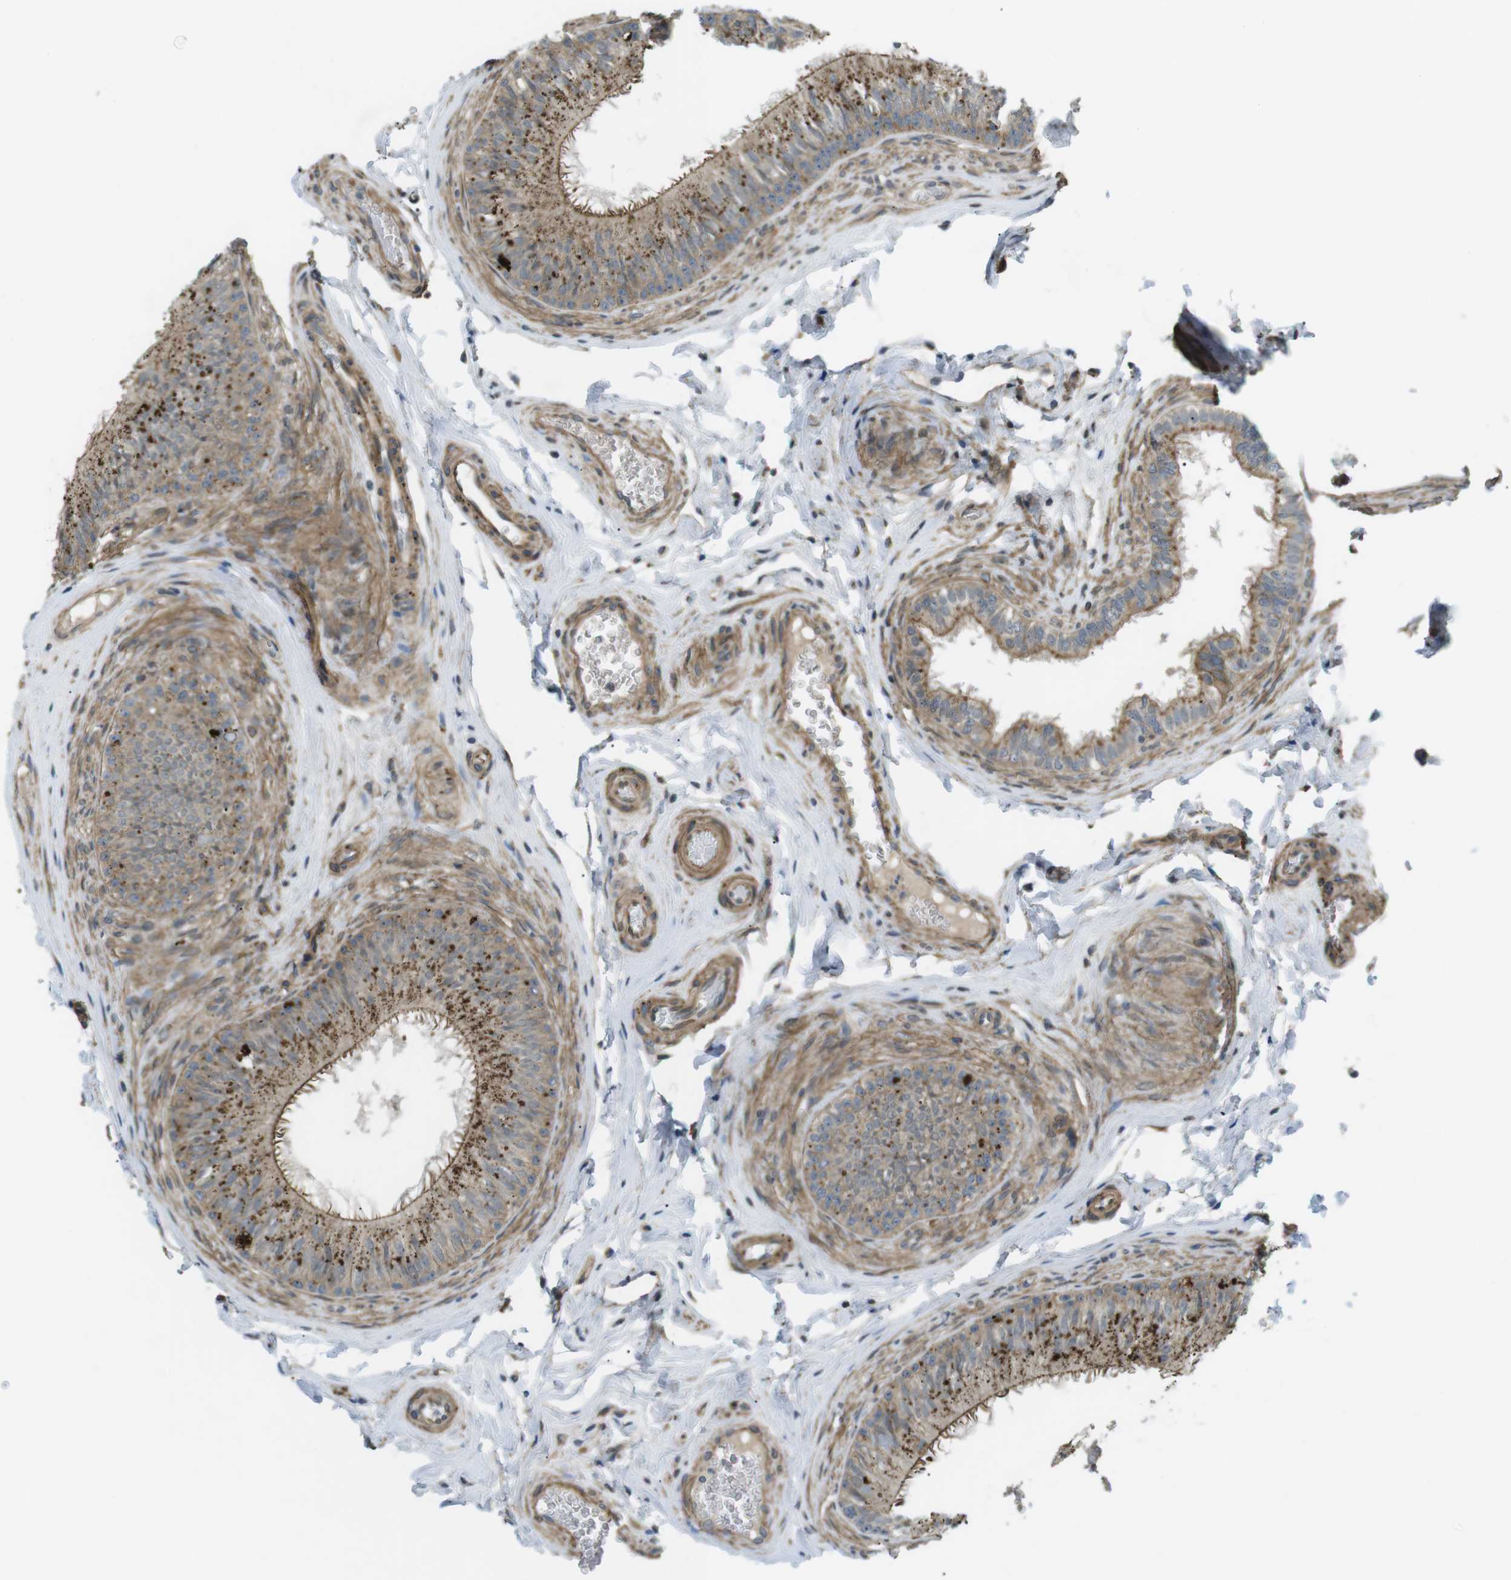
{"staining": {"intensity": "strong", "quantity": ">75%", "location": "cytoplasmic/membranous"}, "tissue": "epididymis", "cell_type": "Glandular cells", "image_type": "normal", "snomed": [{"axis": "morphology", "description": "Normal tissue, NOS"}, {"axis": "topography", "description": "Testis"}, {"axis": "topography", "description": "Epididymis"}], "caption": "A brown stain labels strong cytoplasmic/membranous positivity of a protein in glandular cells of benign human epididymis.", "gene": "KANK2", "patient": {"sex": "male", "age": 36}}